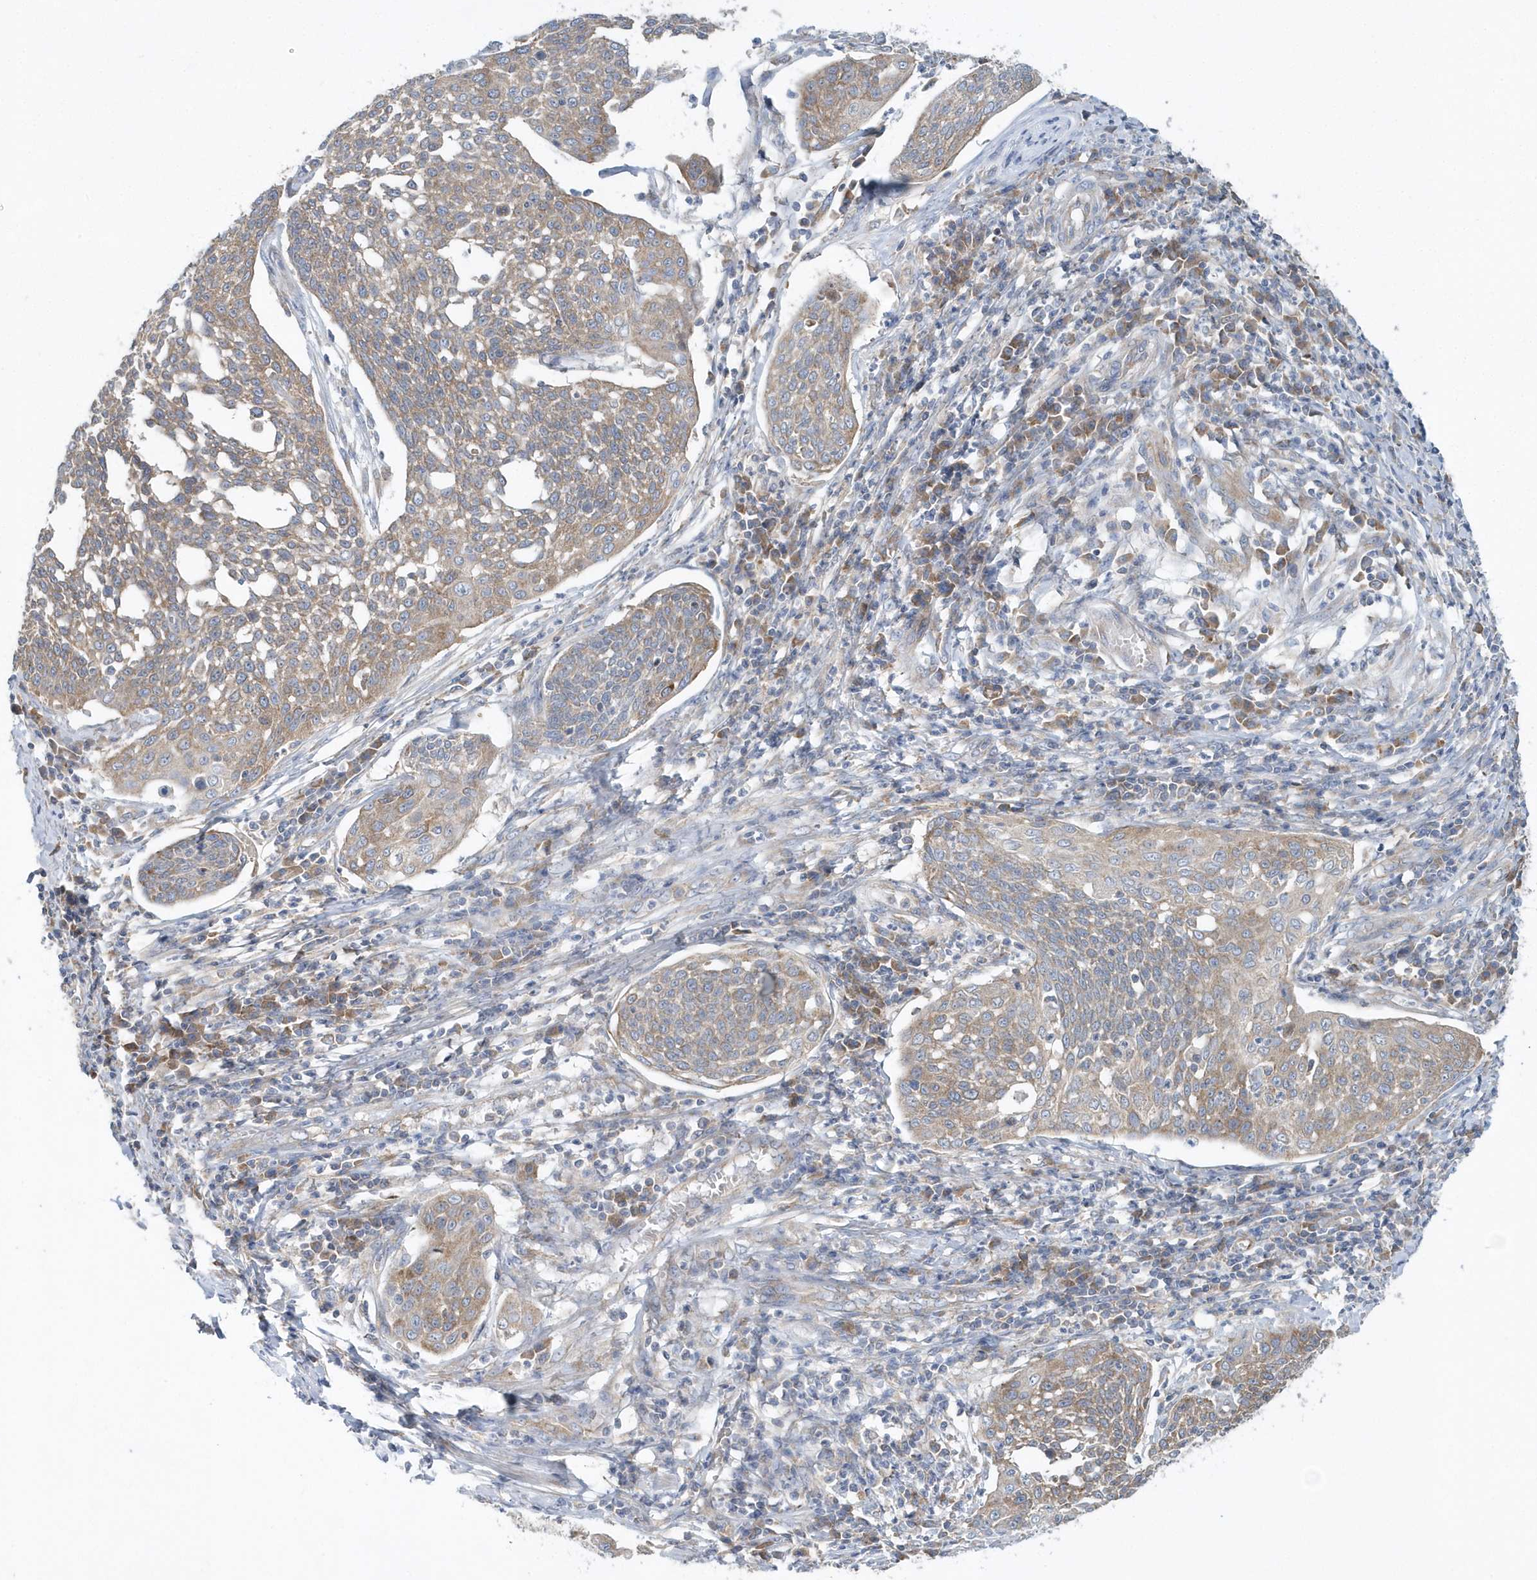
{"staining": {"intensity": "moderate", "quantity": ">75%", "location": "cytoplasmic/membranous"}, "tissue": "cervical cancer", "cell_type": "Tumor cells", "image_type": "cancer", "snomed": [{"axis": "morphology", "description": "Squamous cell carcinoma, NOS"}, {"axis": "topography", "description": "Cervix"}], "caption": "Cervical cancer stained with DAB immunohistochemistry (IHC) exhibits medium levels of moderate cytoplasmic/membranous expression in about >75% of tumor cells.", "gene": "EIF3C", "patient": {"sex": "female", "age": 34}}